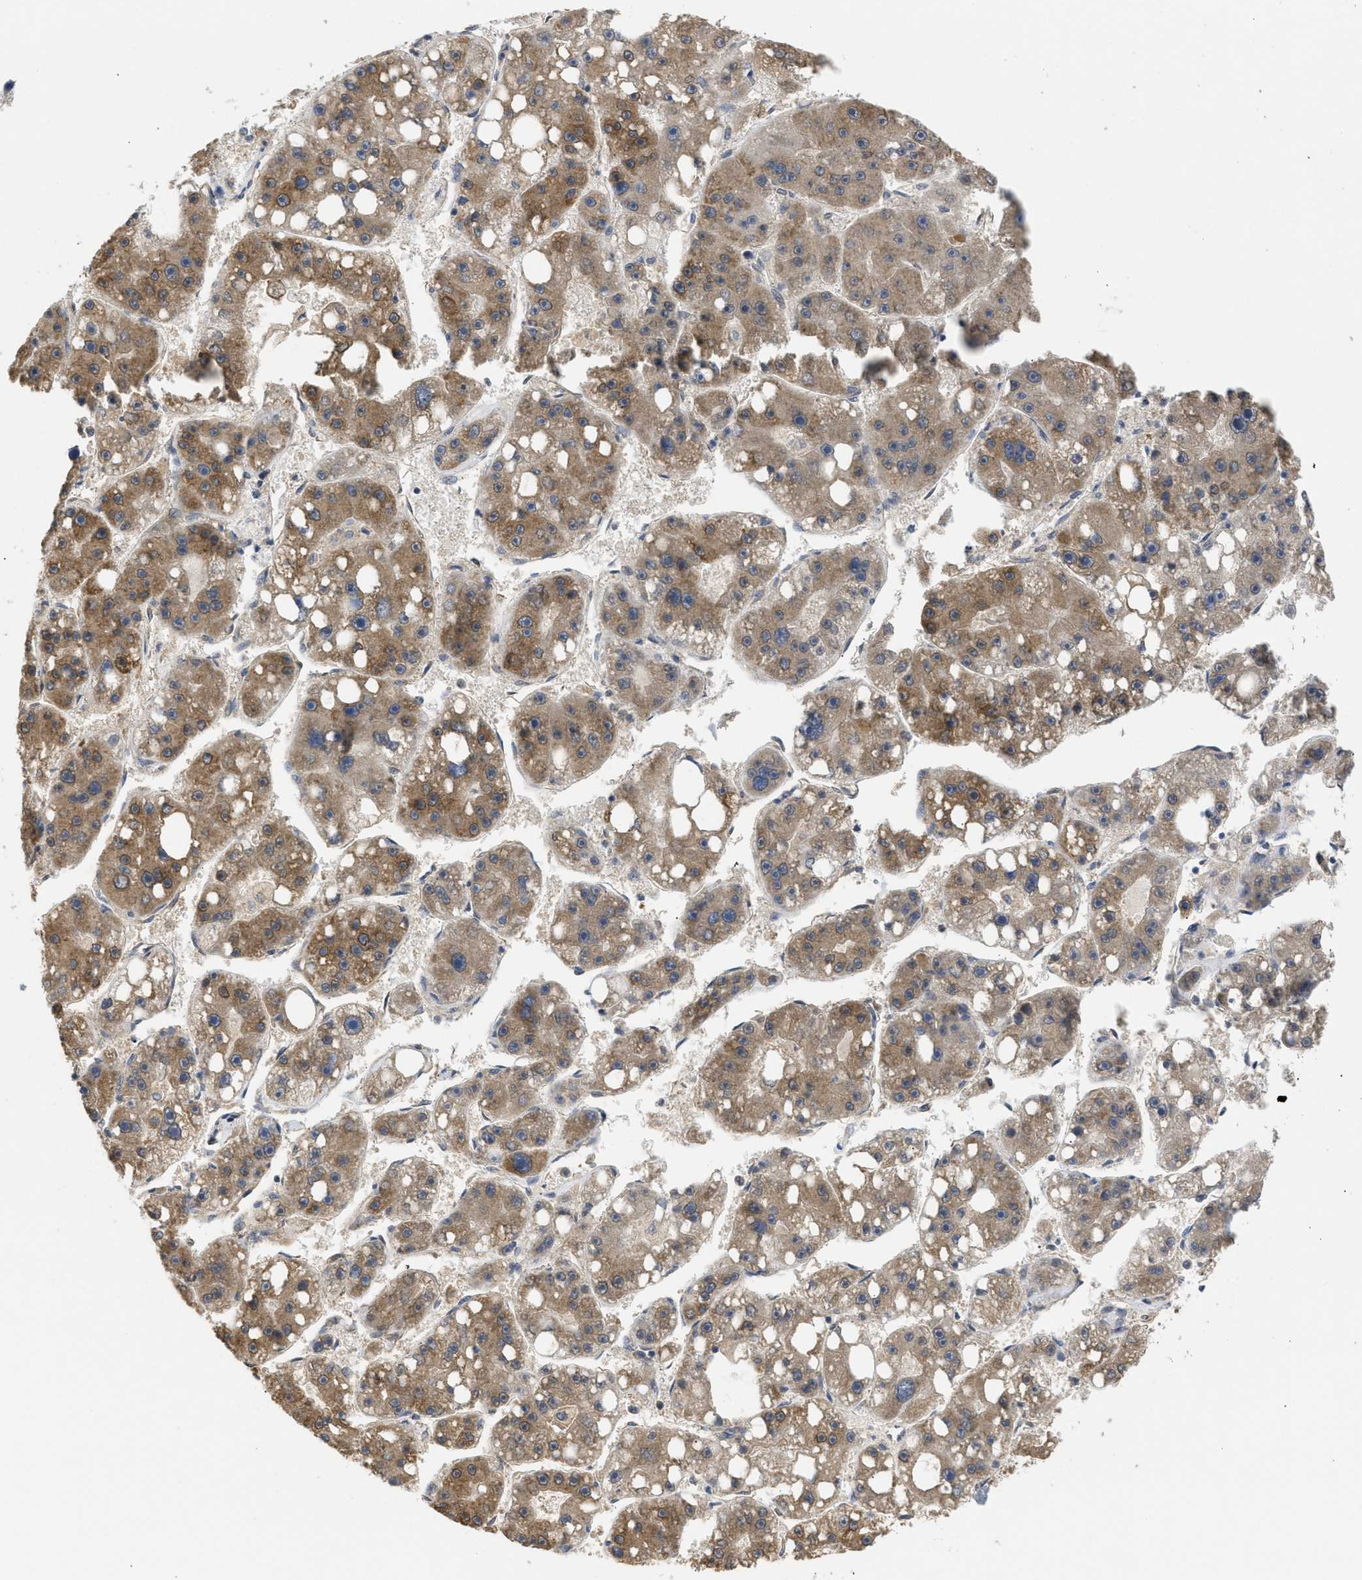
{"staining": {"intensity": "moderate", "quantity": ">75%", "location": "cytoplasmic/membranous"}, "tissue": "liver cancer", "cell_type": "Tumor cells", "image_type": "cancer", "snomed": [{"axis": "morphology", "description": "Carcinoma, Hepatocellular, NOS"}, {"axis": "topography", "description": "Liver"}], "caption": "Immunohistochemistry (IHC) staining of liver hepatocellular carcinoma, which shows medium levels of moderate cytoplasmic/membranous positivity in about >75% of tumor cells indicating moderate cytoplasmic/membranous protein staining. The staining was performed using DAB (3,3'-diaminobenzidine) (brown) for protein detection and nuclei were counterstained in hematoxylin (blue).", "gene": "DNAJC1", "patient": {"sex": "female", "age": 61}}